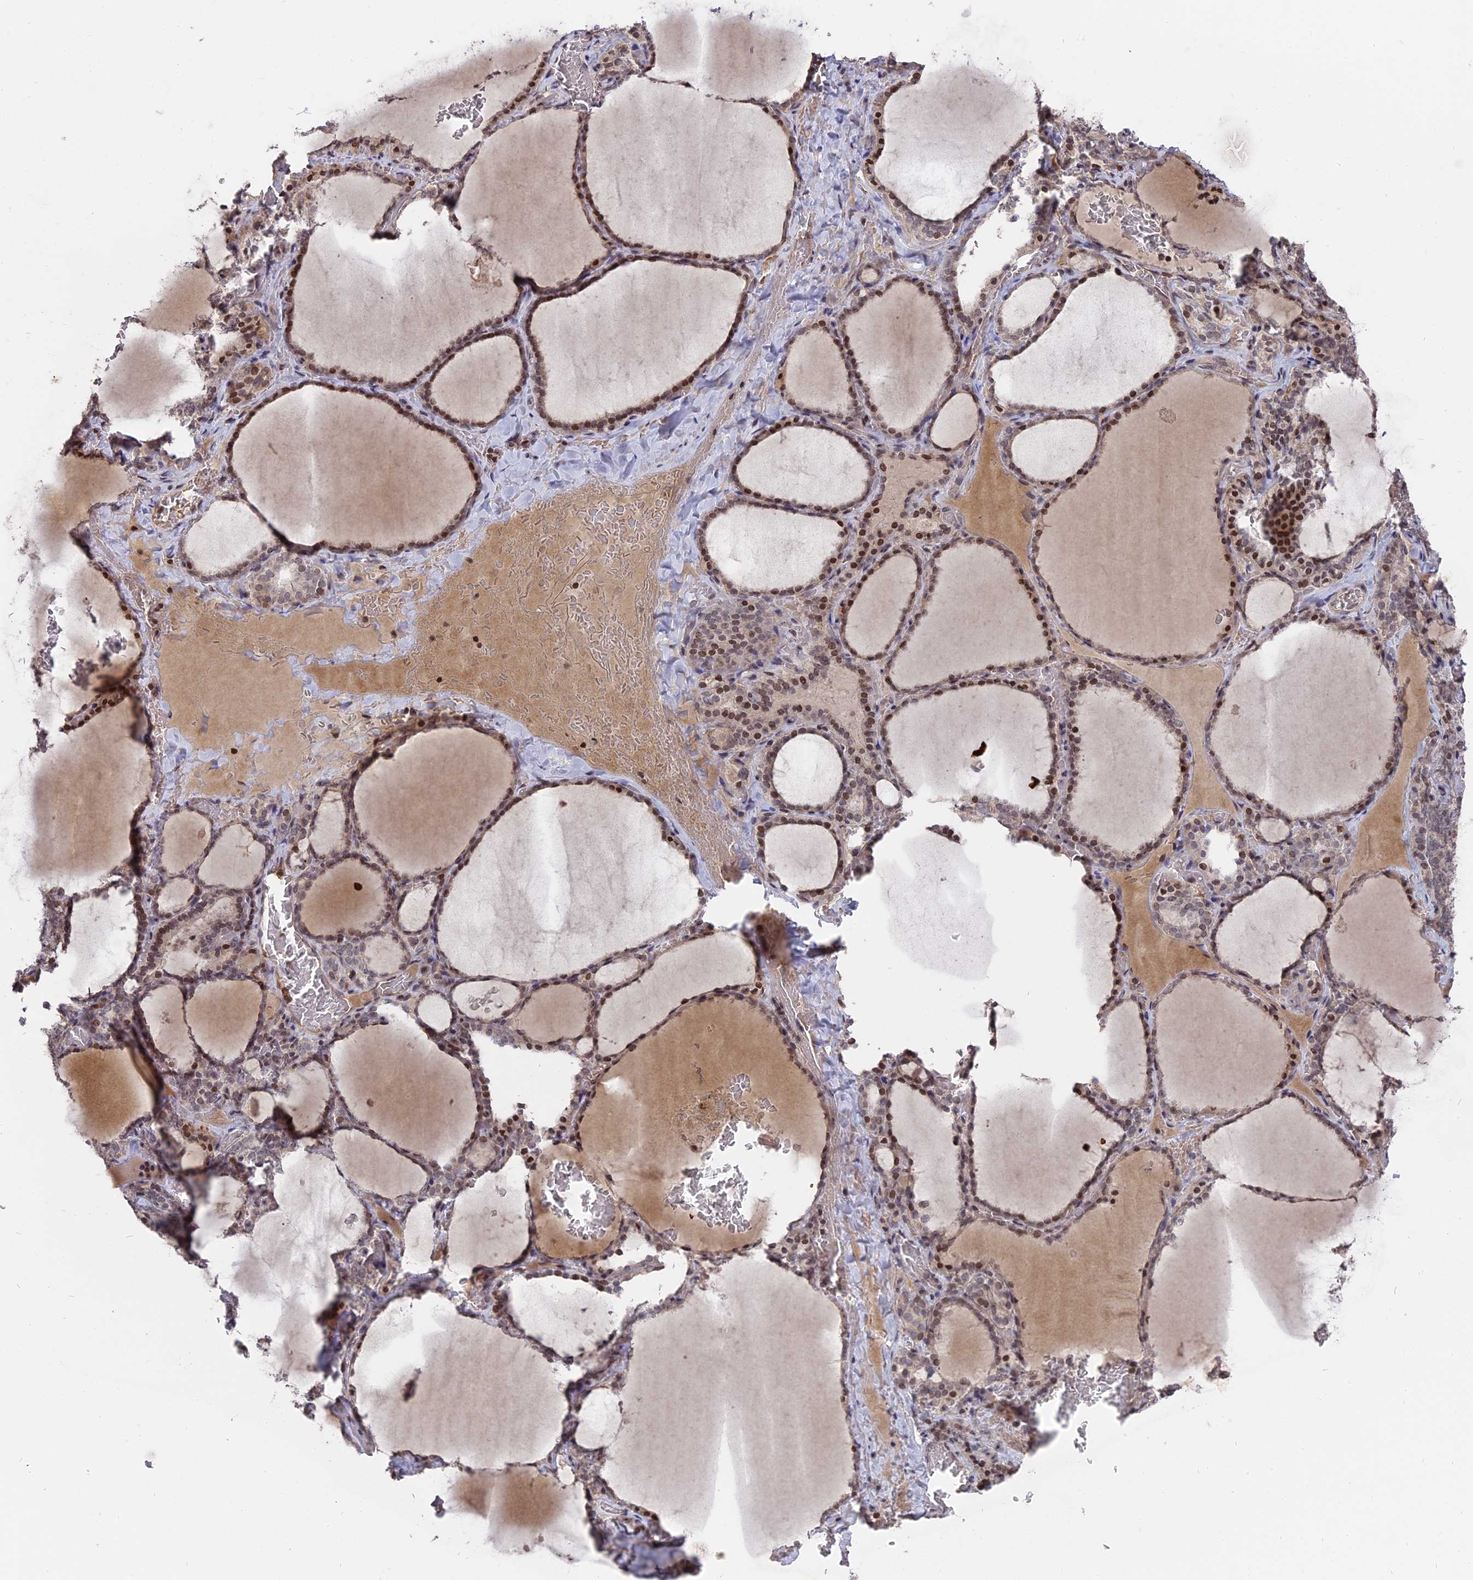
{"staining": {"intensity": "moderate", "quantity": "25%-75%", "location": "nuclear"}, "tissue": "thyroid gland", "cell_type": "Glandular cells", "image_type": "normal", "snomed": [{"axis": "morphology", "description": "Normal tissue, NOS"}, {"axis": "topography", "description": "Thyroid gland"}], "caption": "Normal thyroid gland was stained to show a protein in brown. There is medium levels of moderate nuclear positivity in about 25%-75% of glandular cells.", "gene": "NR1H3", "patient": {"sex": "female", "age": 39}}